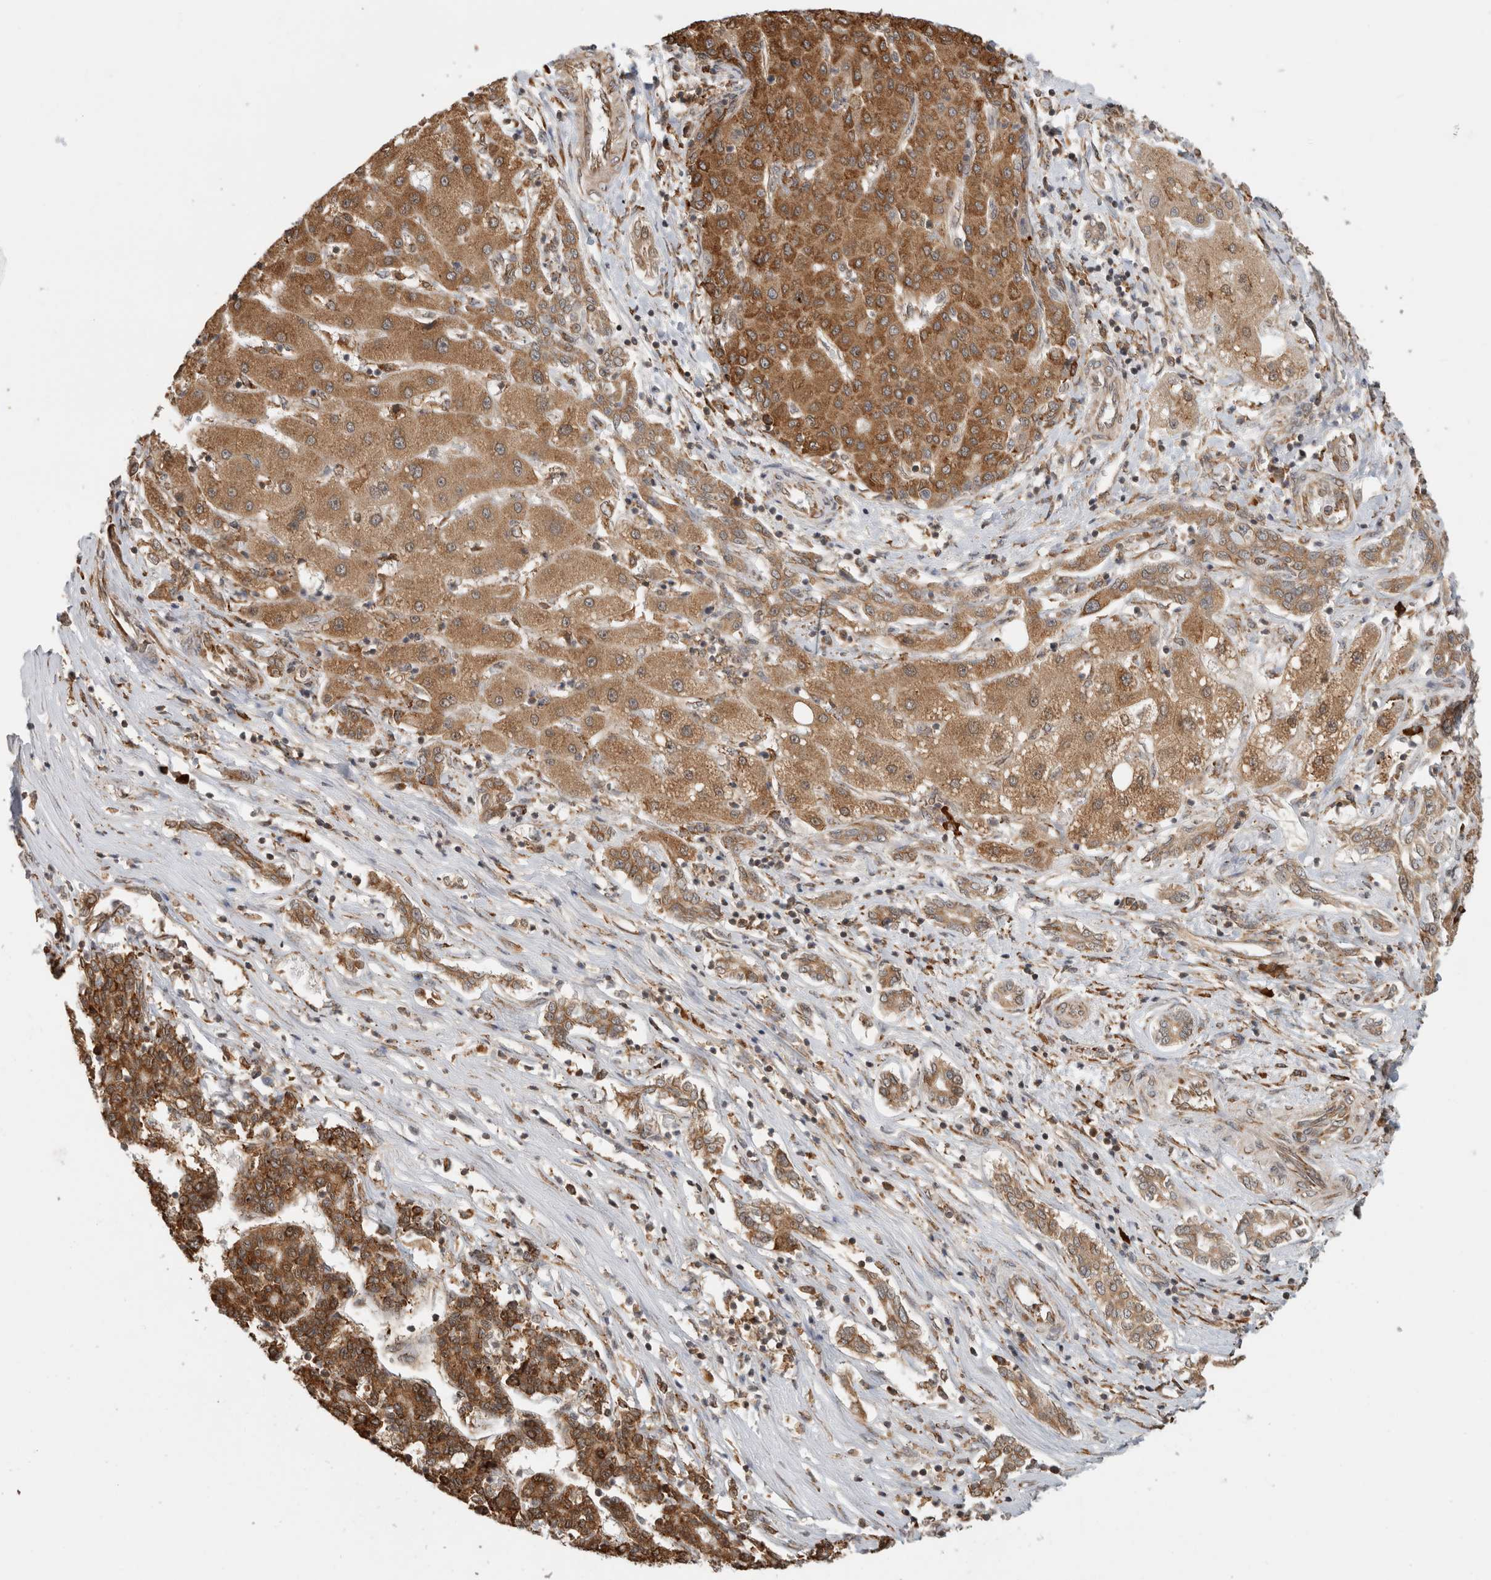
{"staining": {"intensity": "moderate", "quantity": ">75%", "location": "cytoplasmic/membranous"}, "tissue": "liver cancer", "cell_type": "Tumor cells", "image_type": "cancer", "snomed": [{"axis": "morphology", "description": "Carcinoma, Hepatocellular, NOS"}, {"axis": "topography", "description": "Liver"}], "caption": "Immunohistochemical staining of human hepatocellular carcinoma (liver) demonstrates medium levels of moderate cytoplasmic/membranous protein positivity in approximately >75% of tumor cells.", "gene": "MS4A7", "patient": {"sex": "male", "age": 65}}